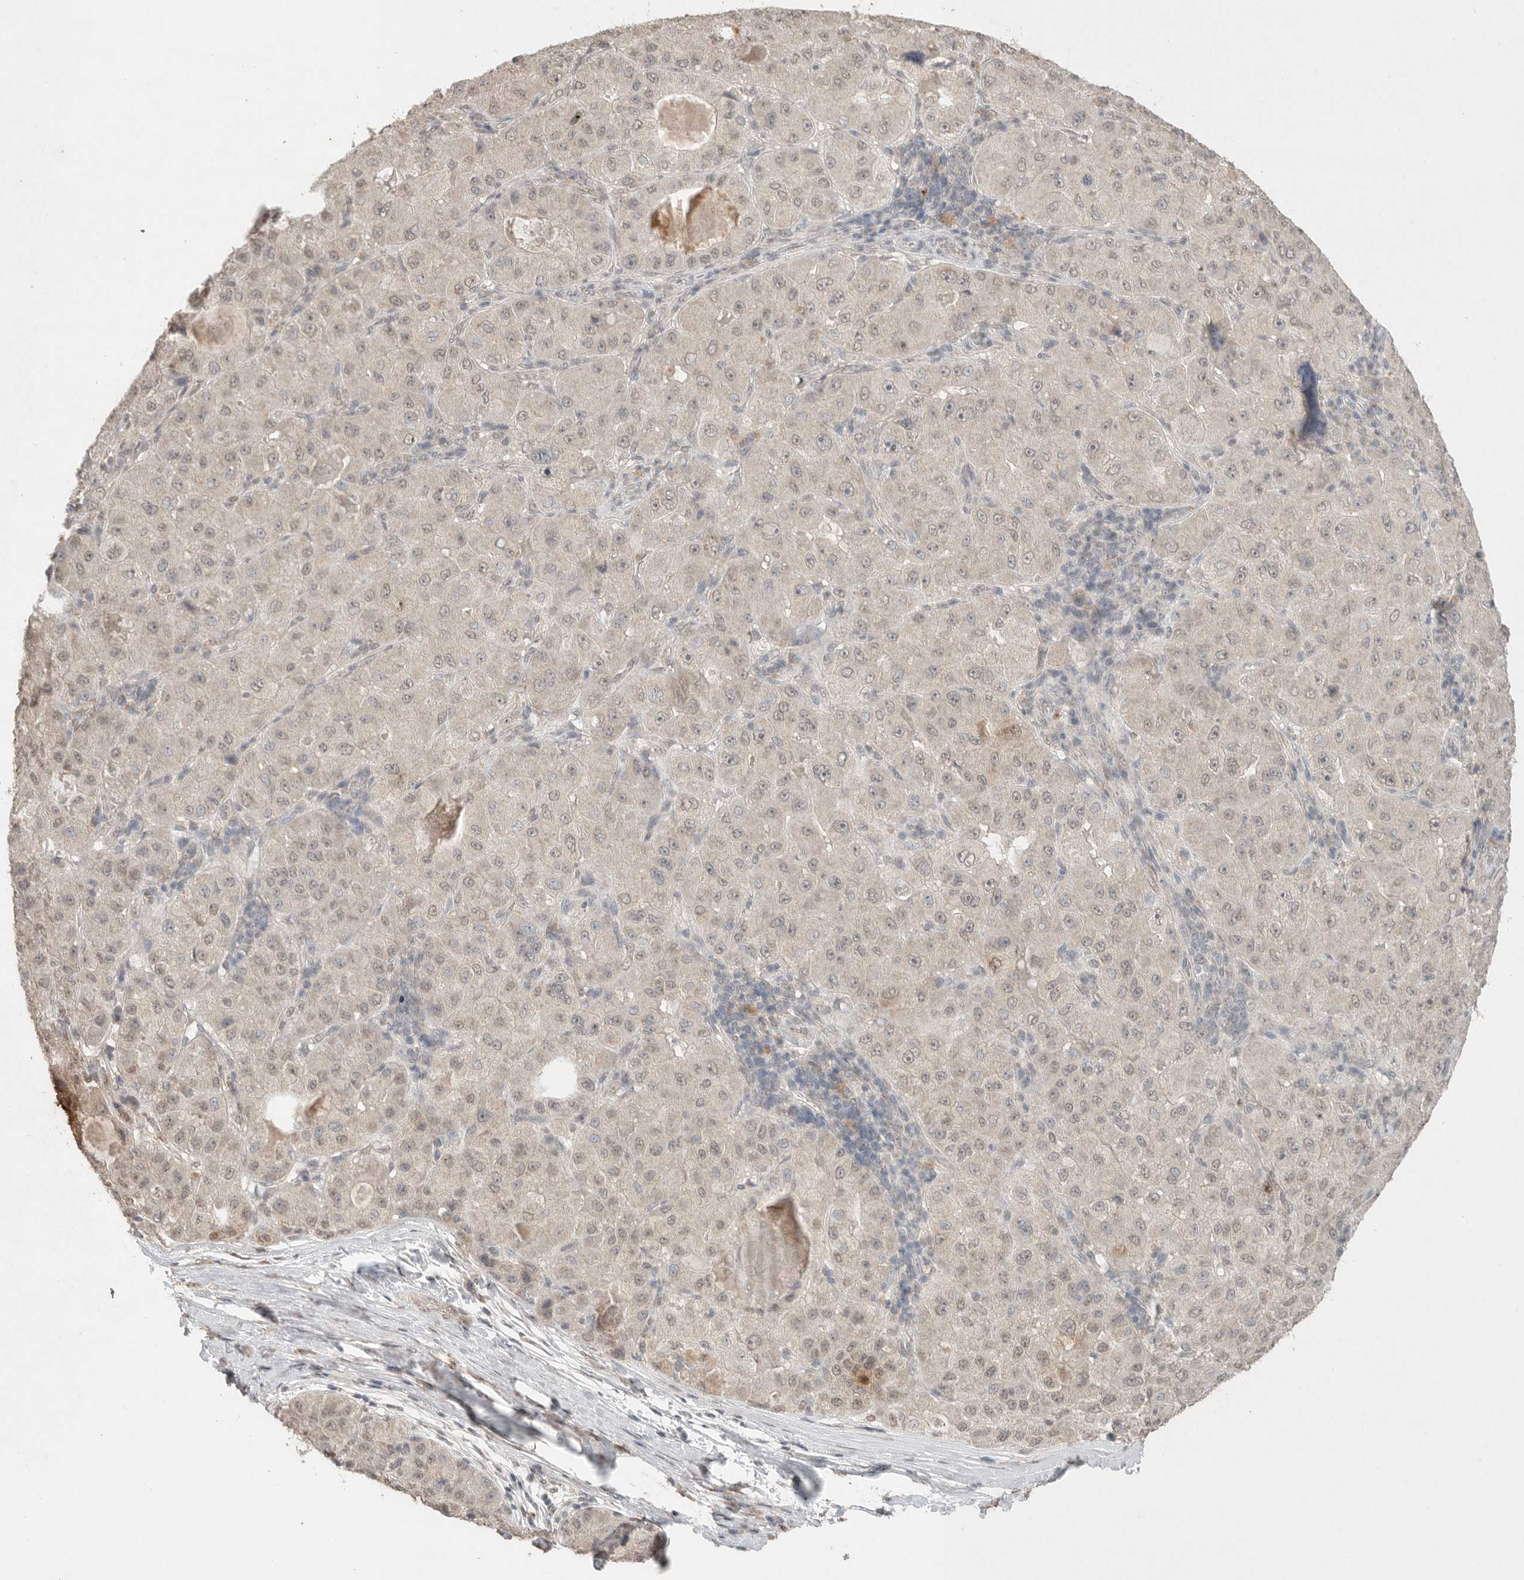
{"staining": {"intensity": "weak", "quantity": ">75%", "location": "nuclear"}, "tissue": "liver cancer", "cell_type": "Tumor cells", "image_type": "cancer", "snomed": [{"axis": "morphology", "description": "Carcinoma, Hepatocellular, NOS"}, {"axis": "topography", "description": "Liver"}], "caption": "Immunohistochemical staining of liver hepatocellular carcinoma reveals weak nuclear protein positivity in about >75% of tumor cells.", "gene": "KLK5", "patient": {"sex": "male", "age": 80}}